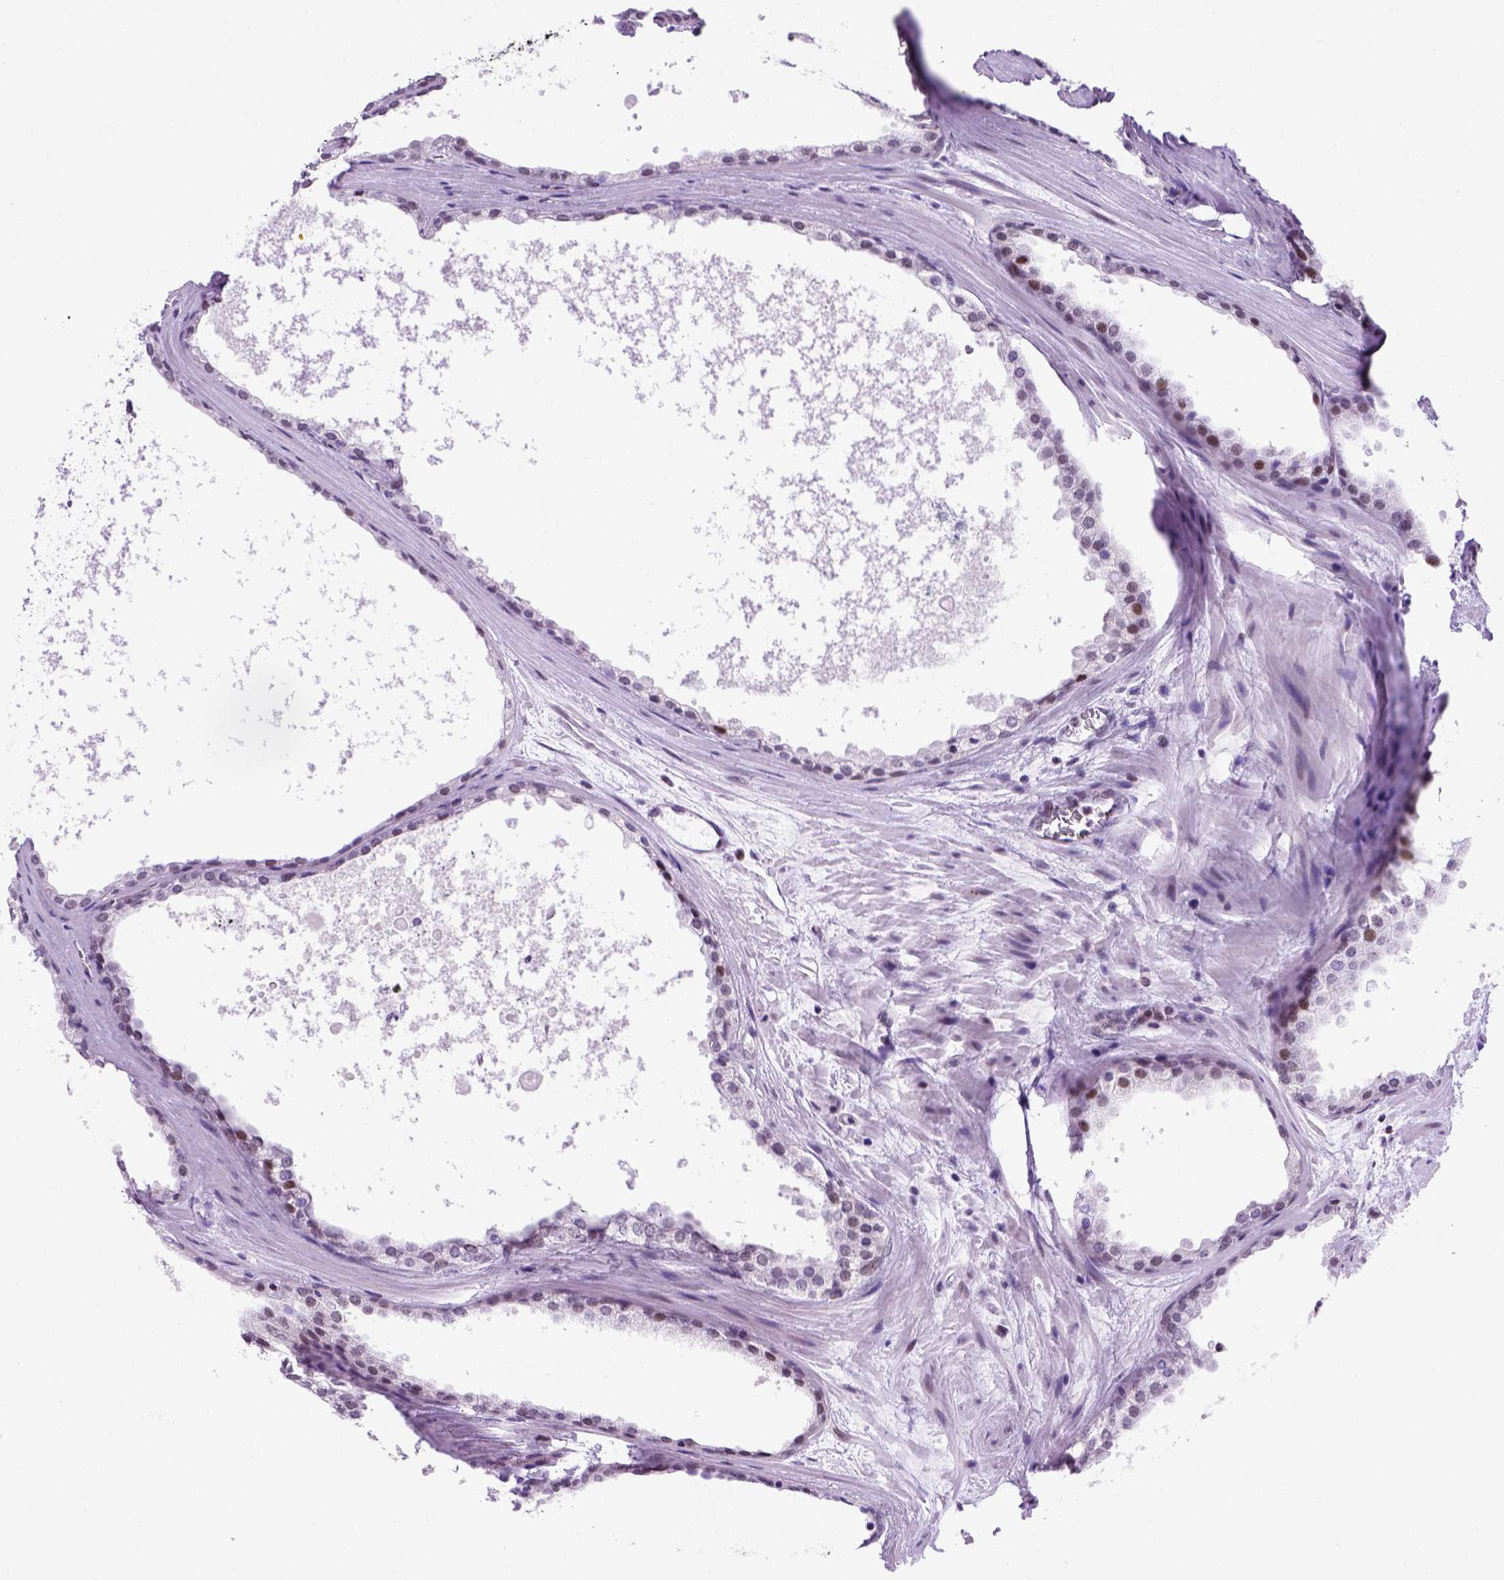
{"staining": {"intensity": "moderate", "quantity": "<25%", "location": "nuclear"}, "tissue": "prostate cancer", "cell_type": "Tumor cells", "image_type": "cancer", "snomed": [{"axis": "morphology", "description": "Adenocarcinoma, Low grade"}, {"axis": "topography", "description": "Prostate"}], "caption": "DAB immunohistochemical staining of prostate cancer exhibits moderate nuclear protein expression in approximately <25% of tumor cells.", "gene": "TBPL1", "patient": {"sex": "male", "age": 56}}